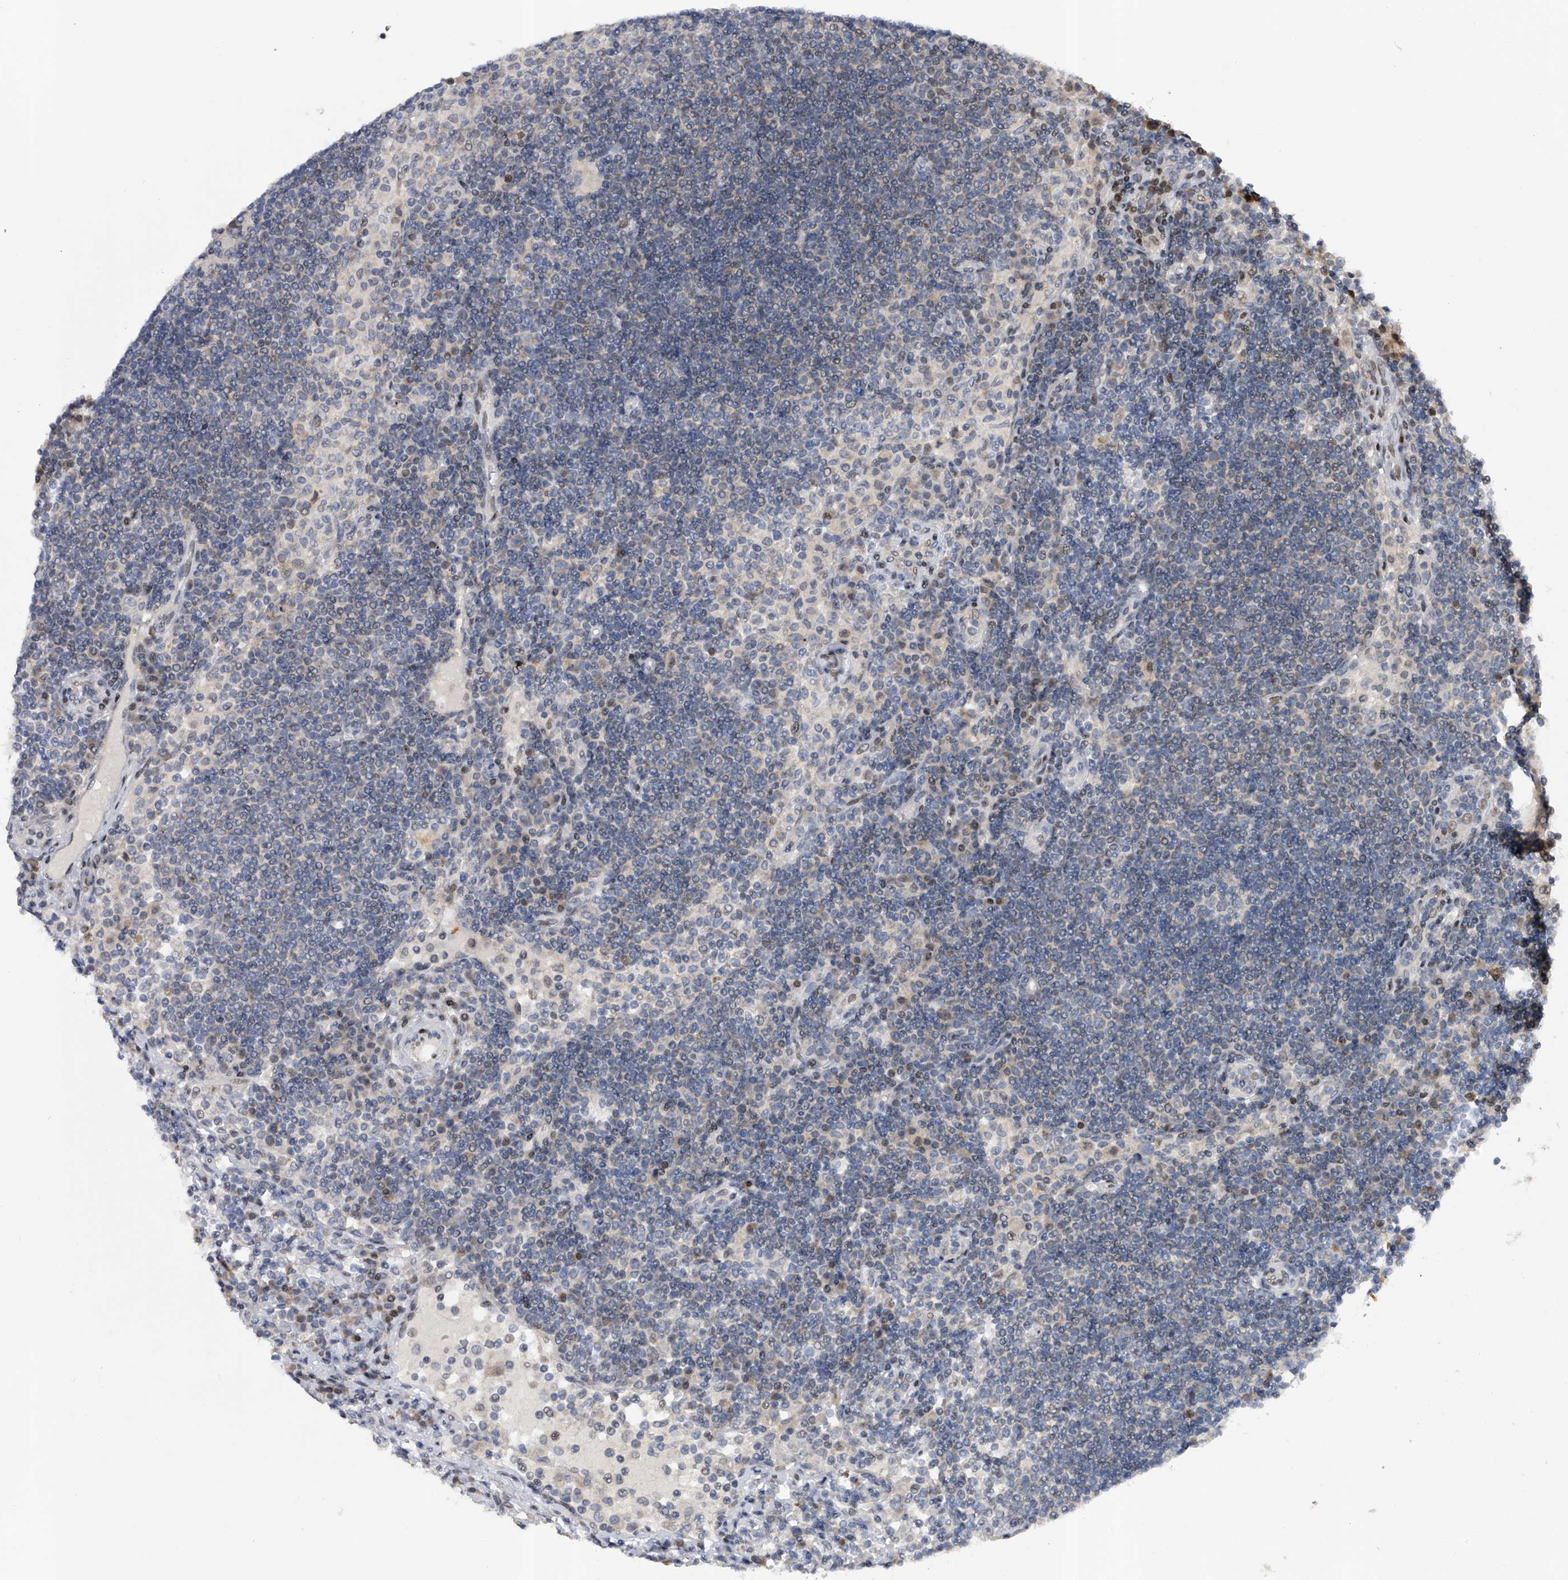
{"staining": {"intensity": "moderate", "quantity": ">75%", "location": "nuclear"}, "tissue": "lymph node", "cell_type": "Non-germinal center cells", "image_type": "normal", "snomed": [{"axis": "morphology", "description": "Normal tissue, NOS"}, {"axis": "topography", "description": "Lymph node"}], "caption": "The histopathology image shows staining of normal lymph node, revealing moderate nuclear protein positivity (brown color) within non-germinal center cells.", "gene": "RWDD2A", "patient": {"sex": "female", "age": 53}}